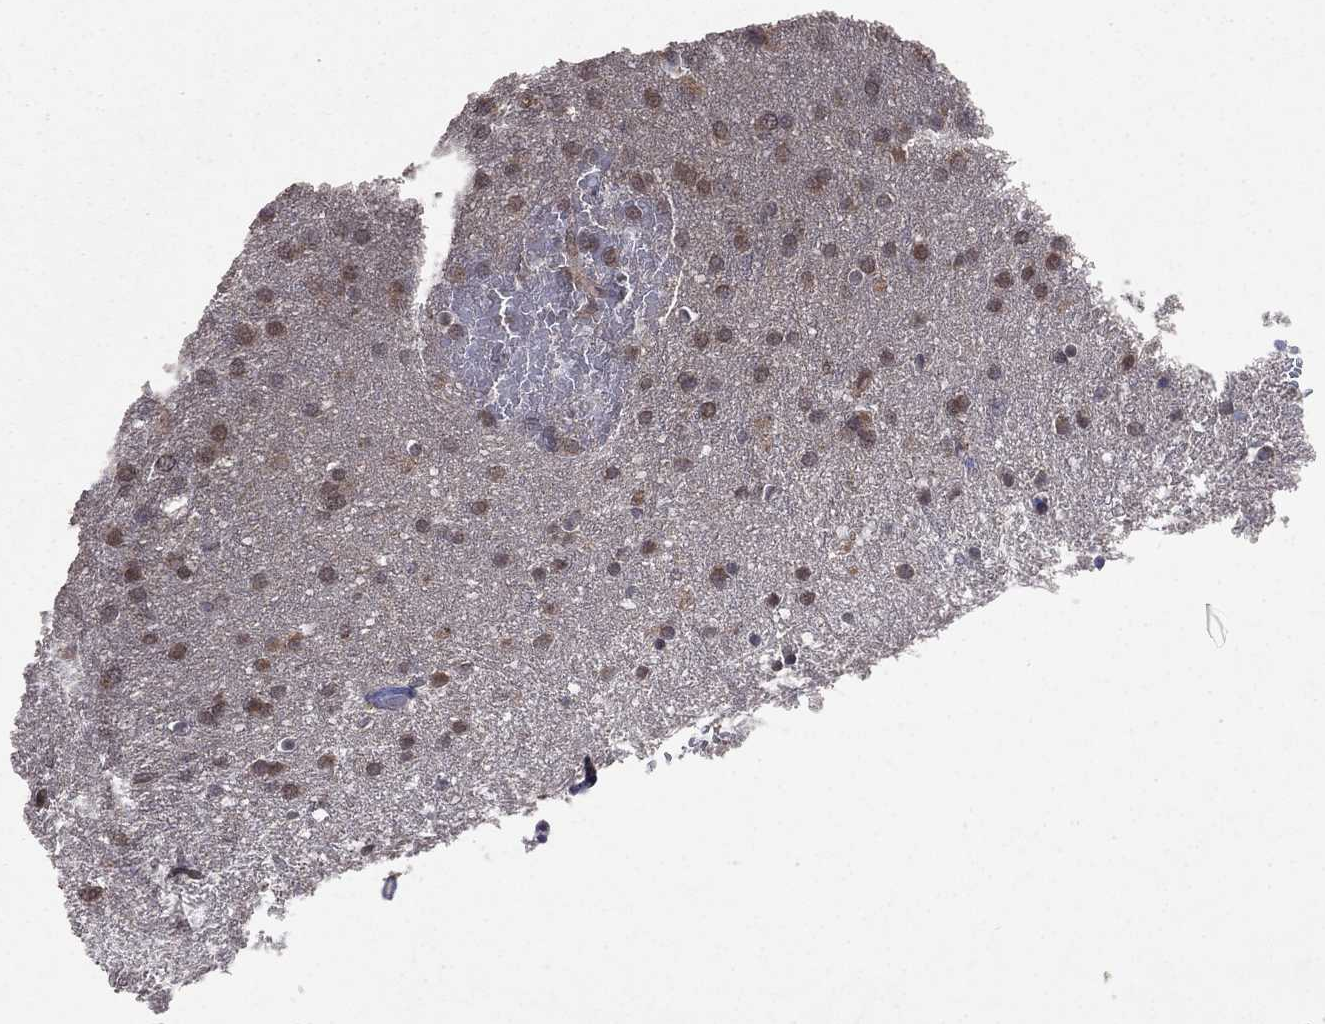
{"staining": {"intensity": "moderate", "quantity": "<25%", "location": "nuclear"}, "tissue": "glioma", "cell_type": "Tumor cells", "image_type": "cancer", "snomed": [{"axis": "morphology", "description": "Glioma, malignant, Low grade"}, {"axis": "topography", "description": "Brain"}], "caption": "Glioma stained with DAB IHC demonstrates low levels of moderate nuclear expression in about <25% of tumor cells.", "gene": "GMPR2", "patient": {"sex": "female", "age": 32}}